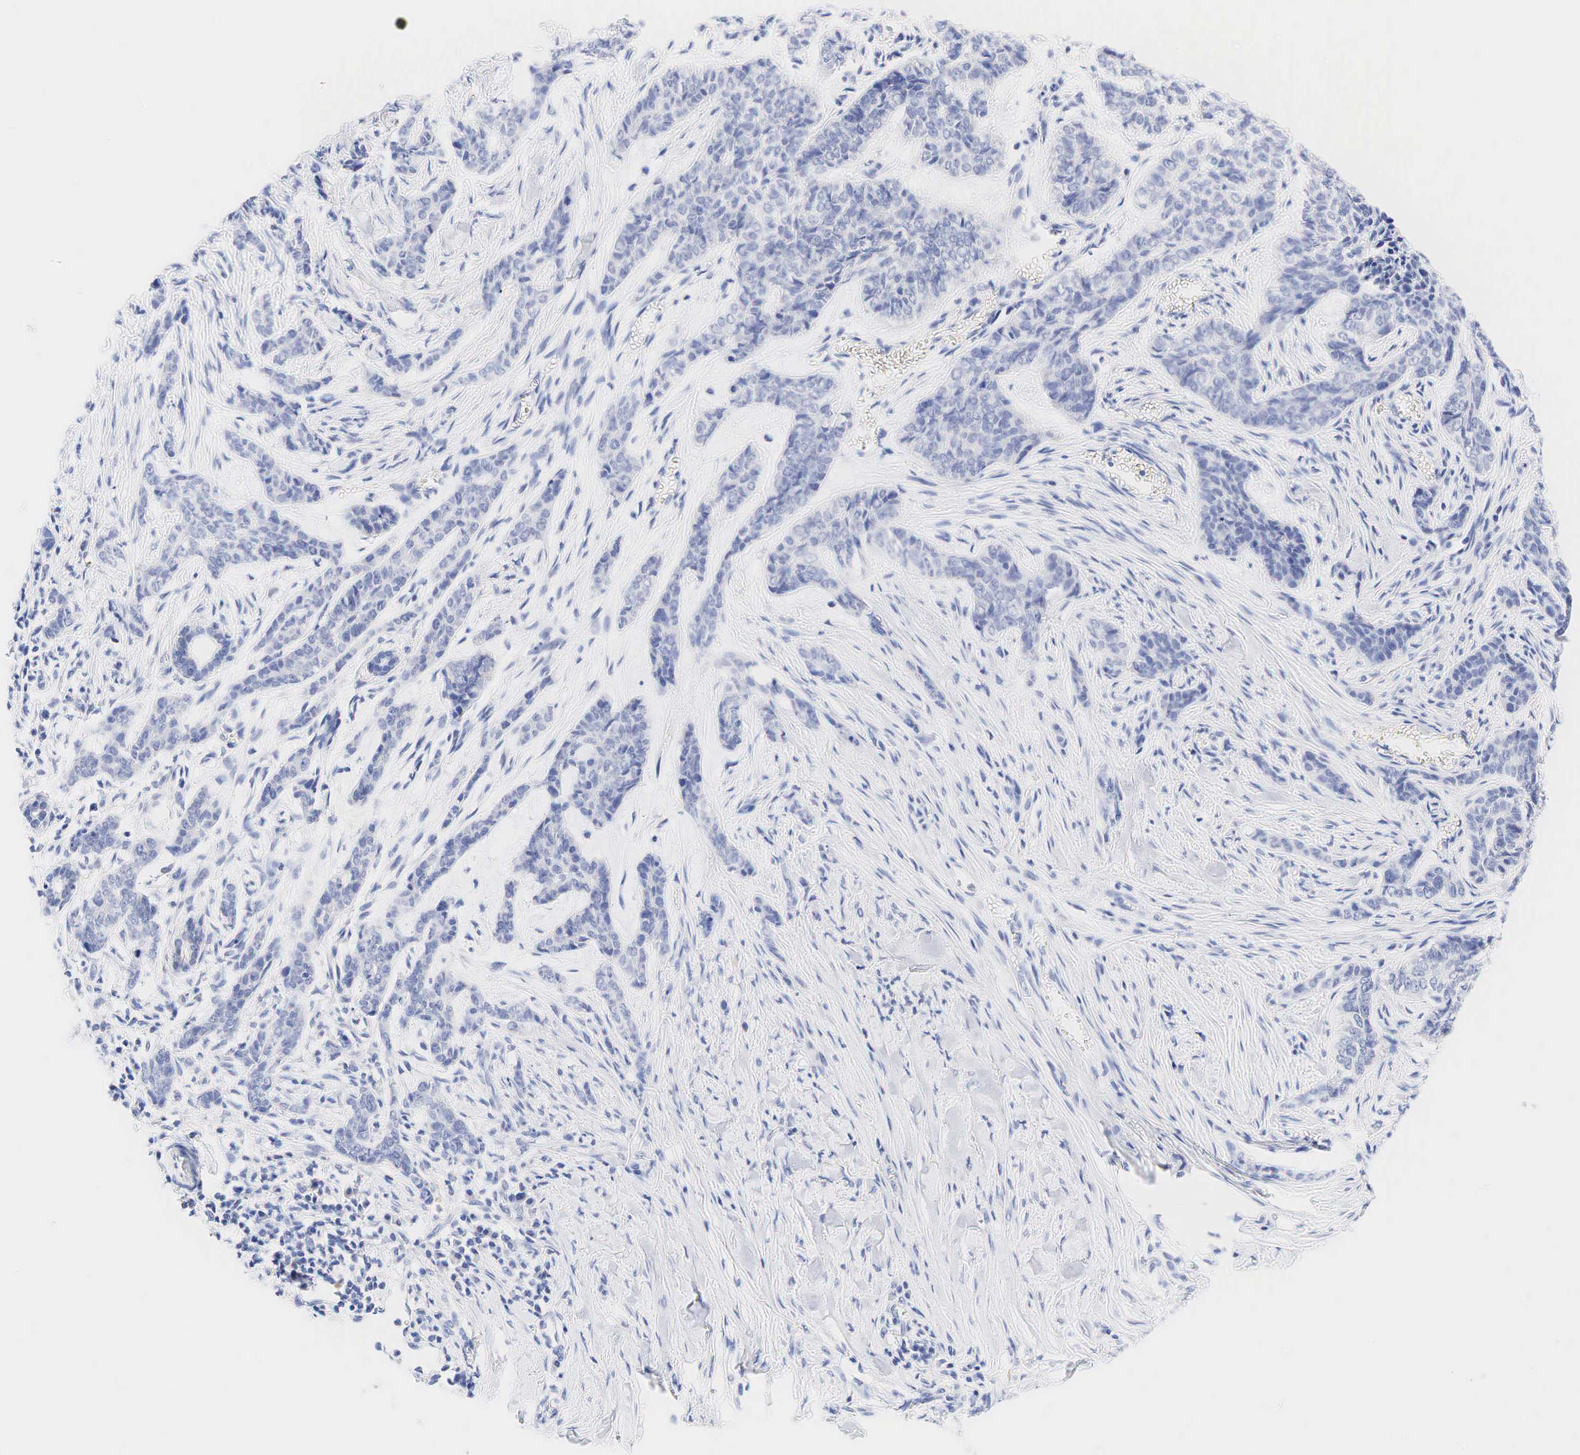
{"staining": {"intensity": "negative", "quantity": "none", "location": "none"}, "tissue": "skin cancer", "cell_type": "Tumor cells", "image_type": "cancer", "snomed": [{"axis": "morphology", "description": "Basal cell carcinoma"}, {"axis": "topography", "description": "Skin"}], "caption": "DAB immunohistochemical staining of human skin cancer shows no significant expression in tumor cells.", "gene": "AR", "patient": {"sex": "male", "age": 58}}